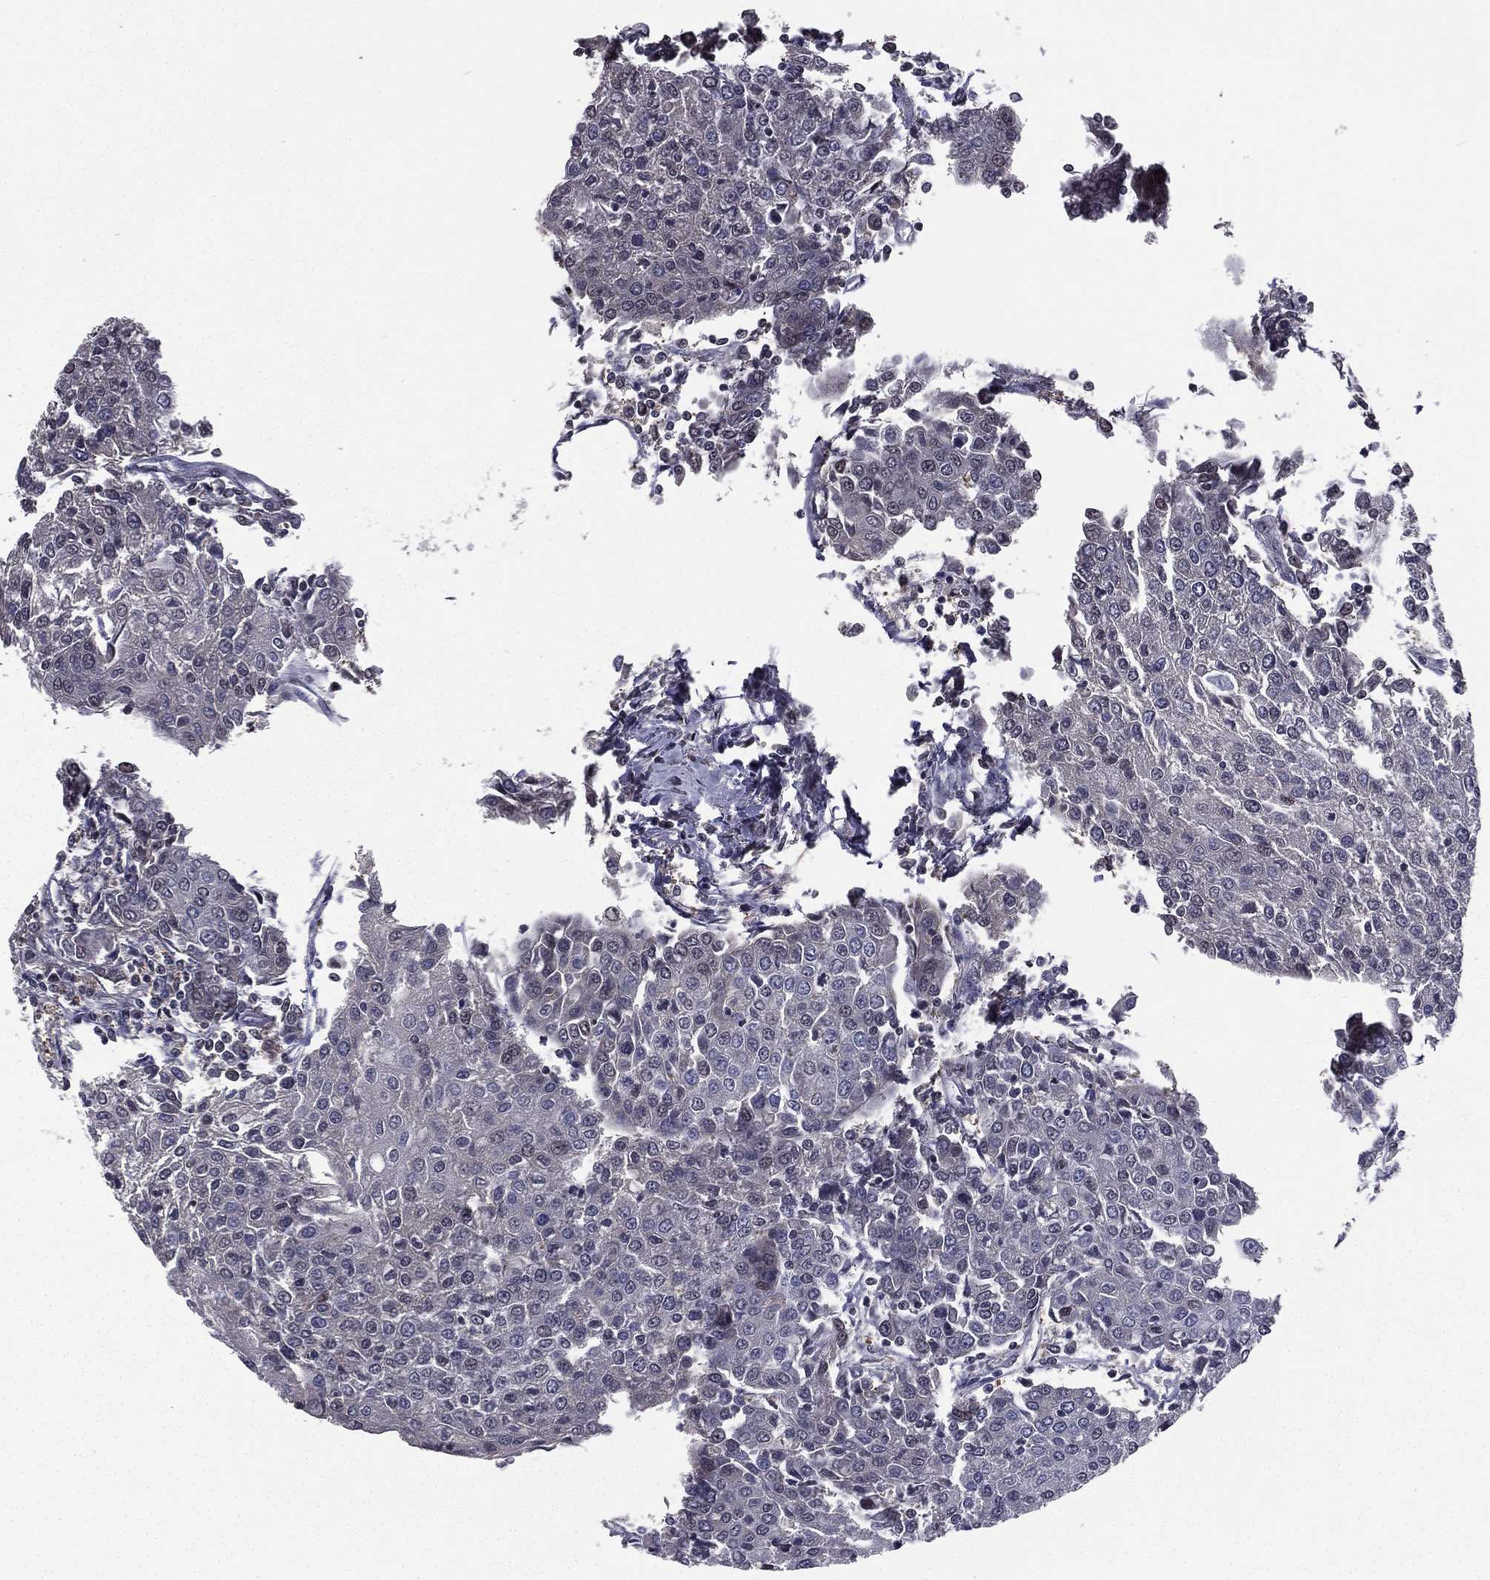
{"staining": {"intensity": "negative", "quantity": "none", "location": "none"}, "tissue": "urothelial cancer", "cell_type": "Tumor cells", "image_type": "cancer", "snomed": [{"axis": "morphology", "description": "Urothelial carcinoma, High grade"}, {"axis": "topography", "description": "Urinary bladder"}], "caption": "Tumor cells are negative for brown protein staining in urothelial cancer.", "gene": "RARB", "patient": {"sex": "female", "age": 85}}